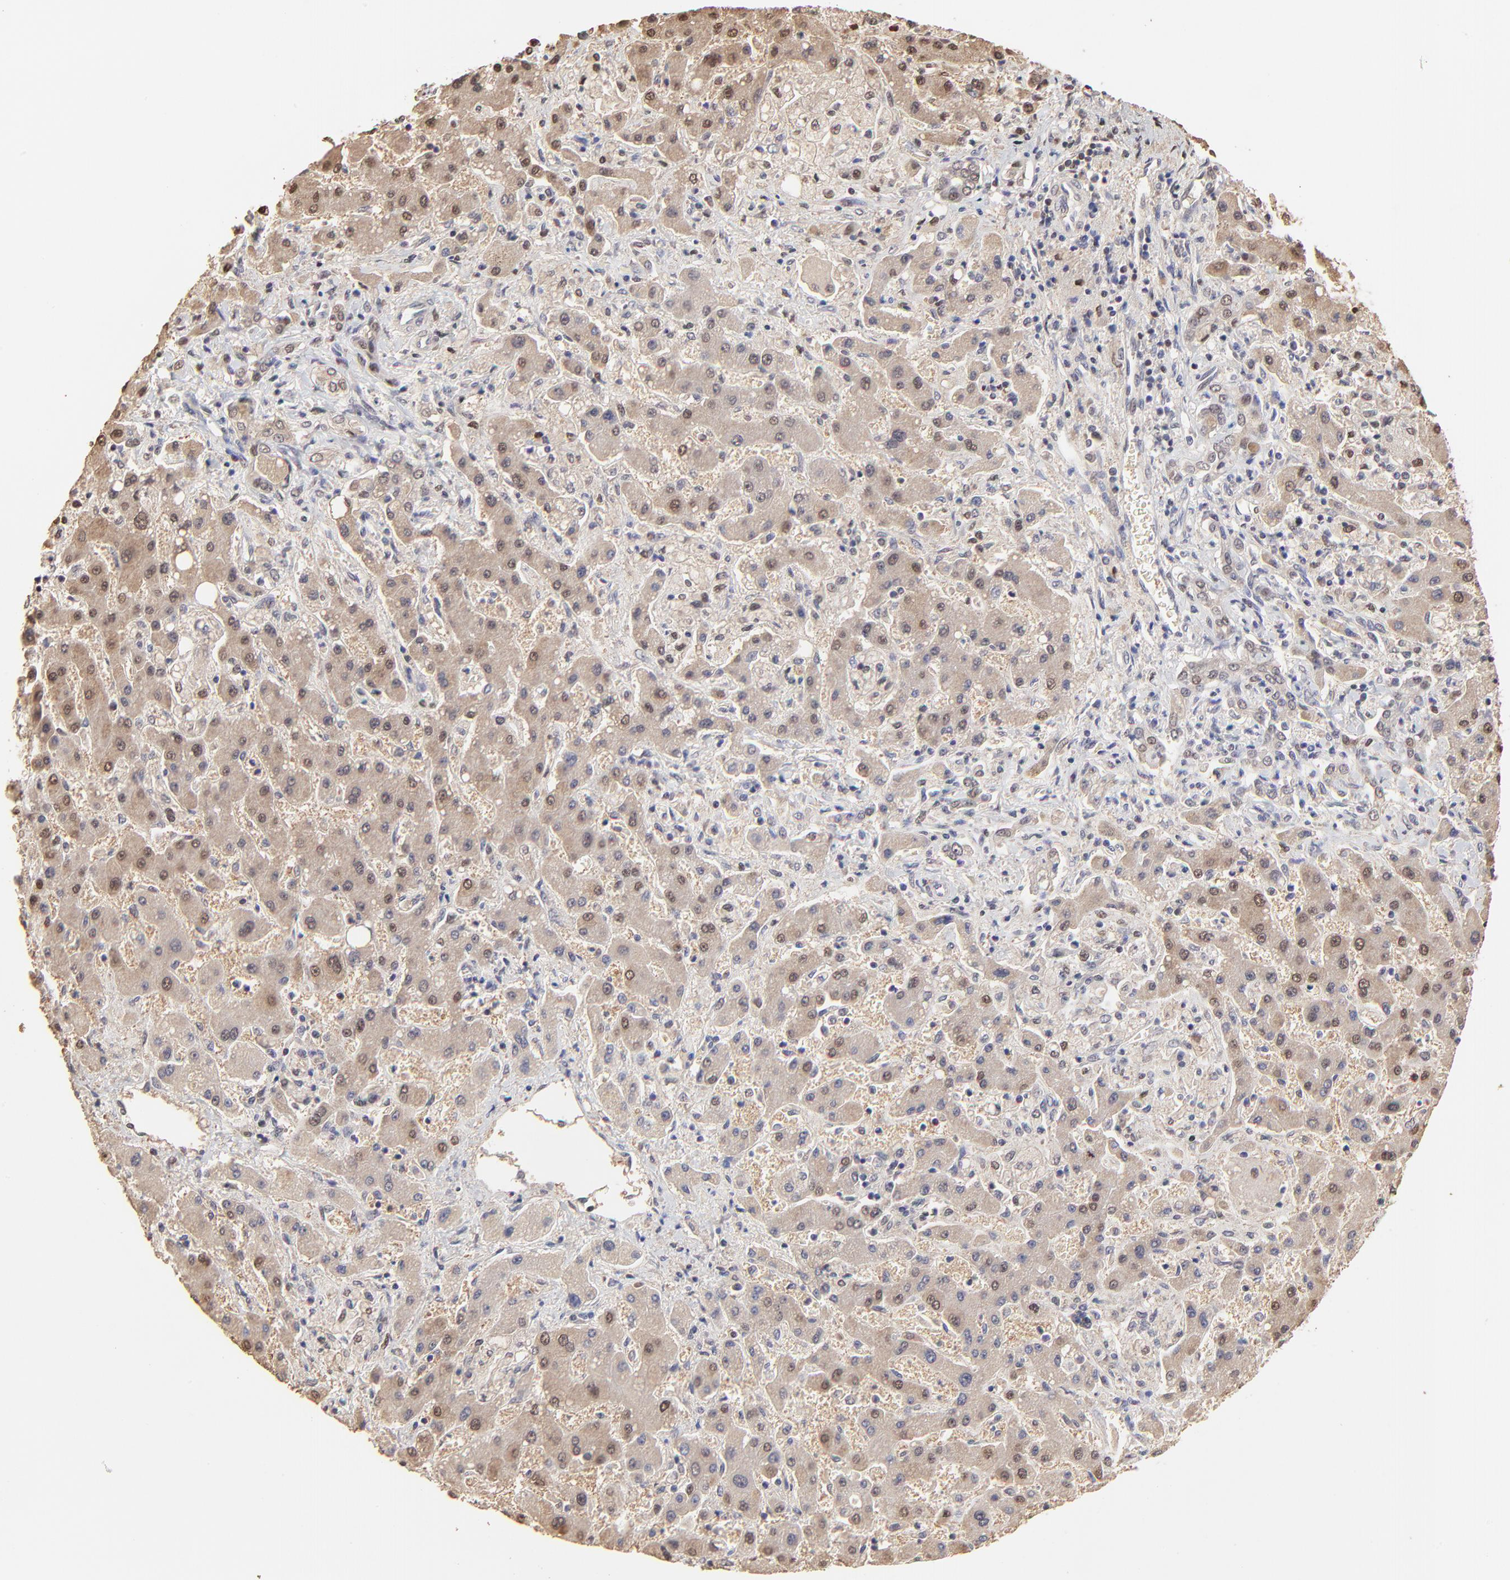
{"staining": {"intensity": "moderate", "quantity": "25%-75%", "location": "cytoplasmic/membranous,nuclear"}, "tissue": "liver cancer", "cell_type": "Tumor cells", "image_type": "cancer", "snomed": [{"axis": "morphology", "description": "Cholangiocarcinoma"}, {"axis": "topography", "description": "Liver"}], "caption": "Liver cancer (cholangiocarcinoma) stained with immunohistochemistry shows moderate cytoplasmic/membranous and nuclear positivity in approximately 25%-75% of tumor cells.", "gene": "BIRC5", "patient": {"sex": "male", "age": 50}}